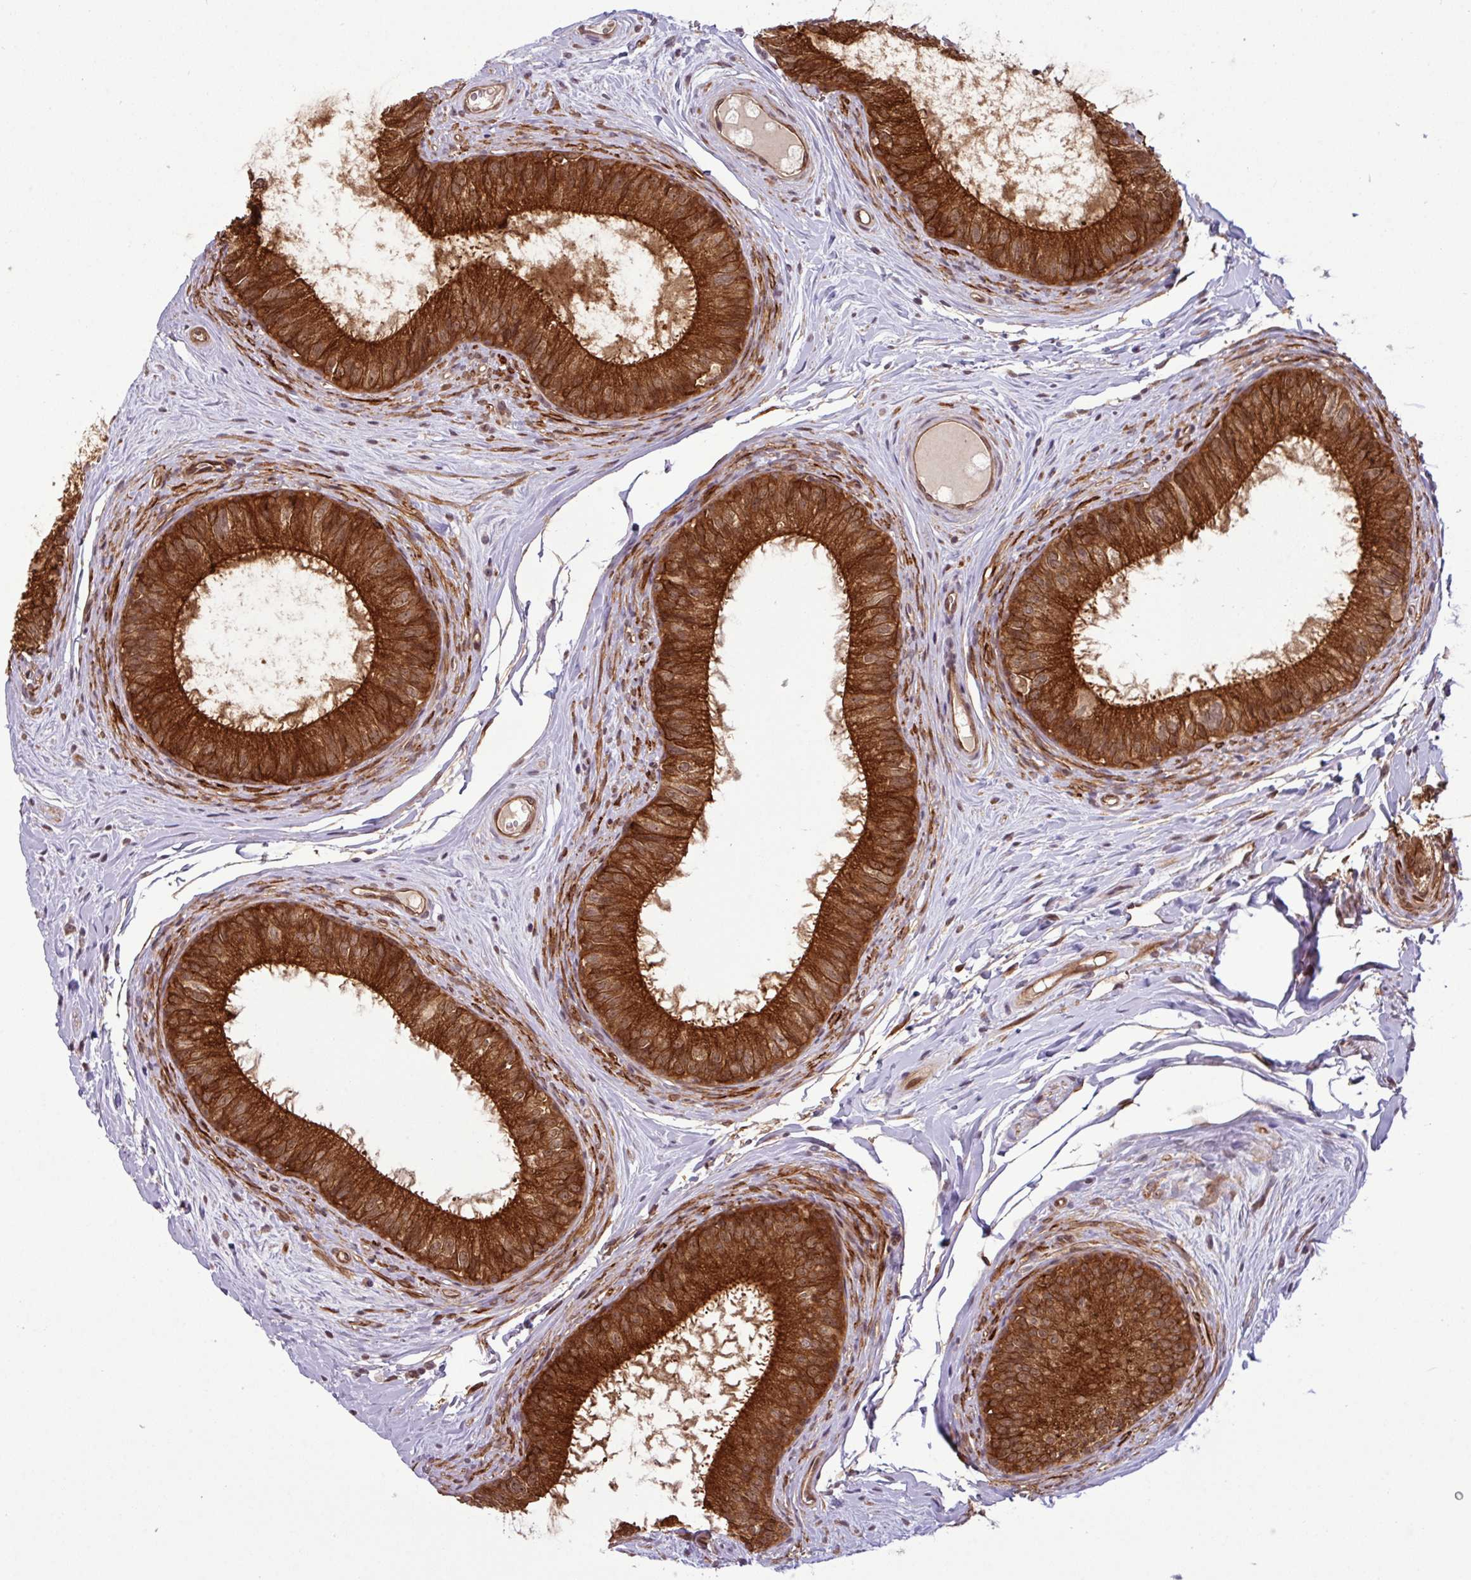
{"staining": {"intensity": "strong", "quantity": ">75%", "location": "cytoplasmic/membranous"}, "tissue": "epididymis", "cell_type": "Glandular cells", "image_type": "normal", "snomed": [{"axis": "morphology", "description": "Normal tissue, NOS"}, {"axis": "topography", "description": "Epididymis"}], "caption": "Protein staining exhibits strong cytoplasmic/membranous expression in about >75% of glandular cells in unremarkable epididymis. (DAB (3,3'-diaminobenzidine) IHC with brightfield microscopy, high magnification).", "gene": "C7orf50", "patient": {"sex": "male", "age": 25}}